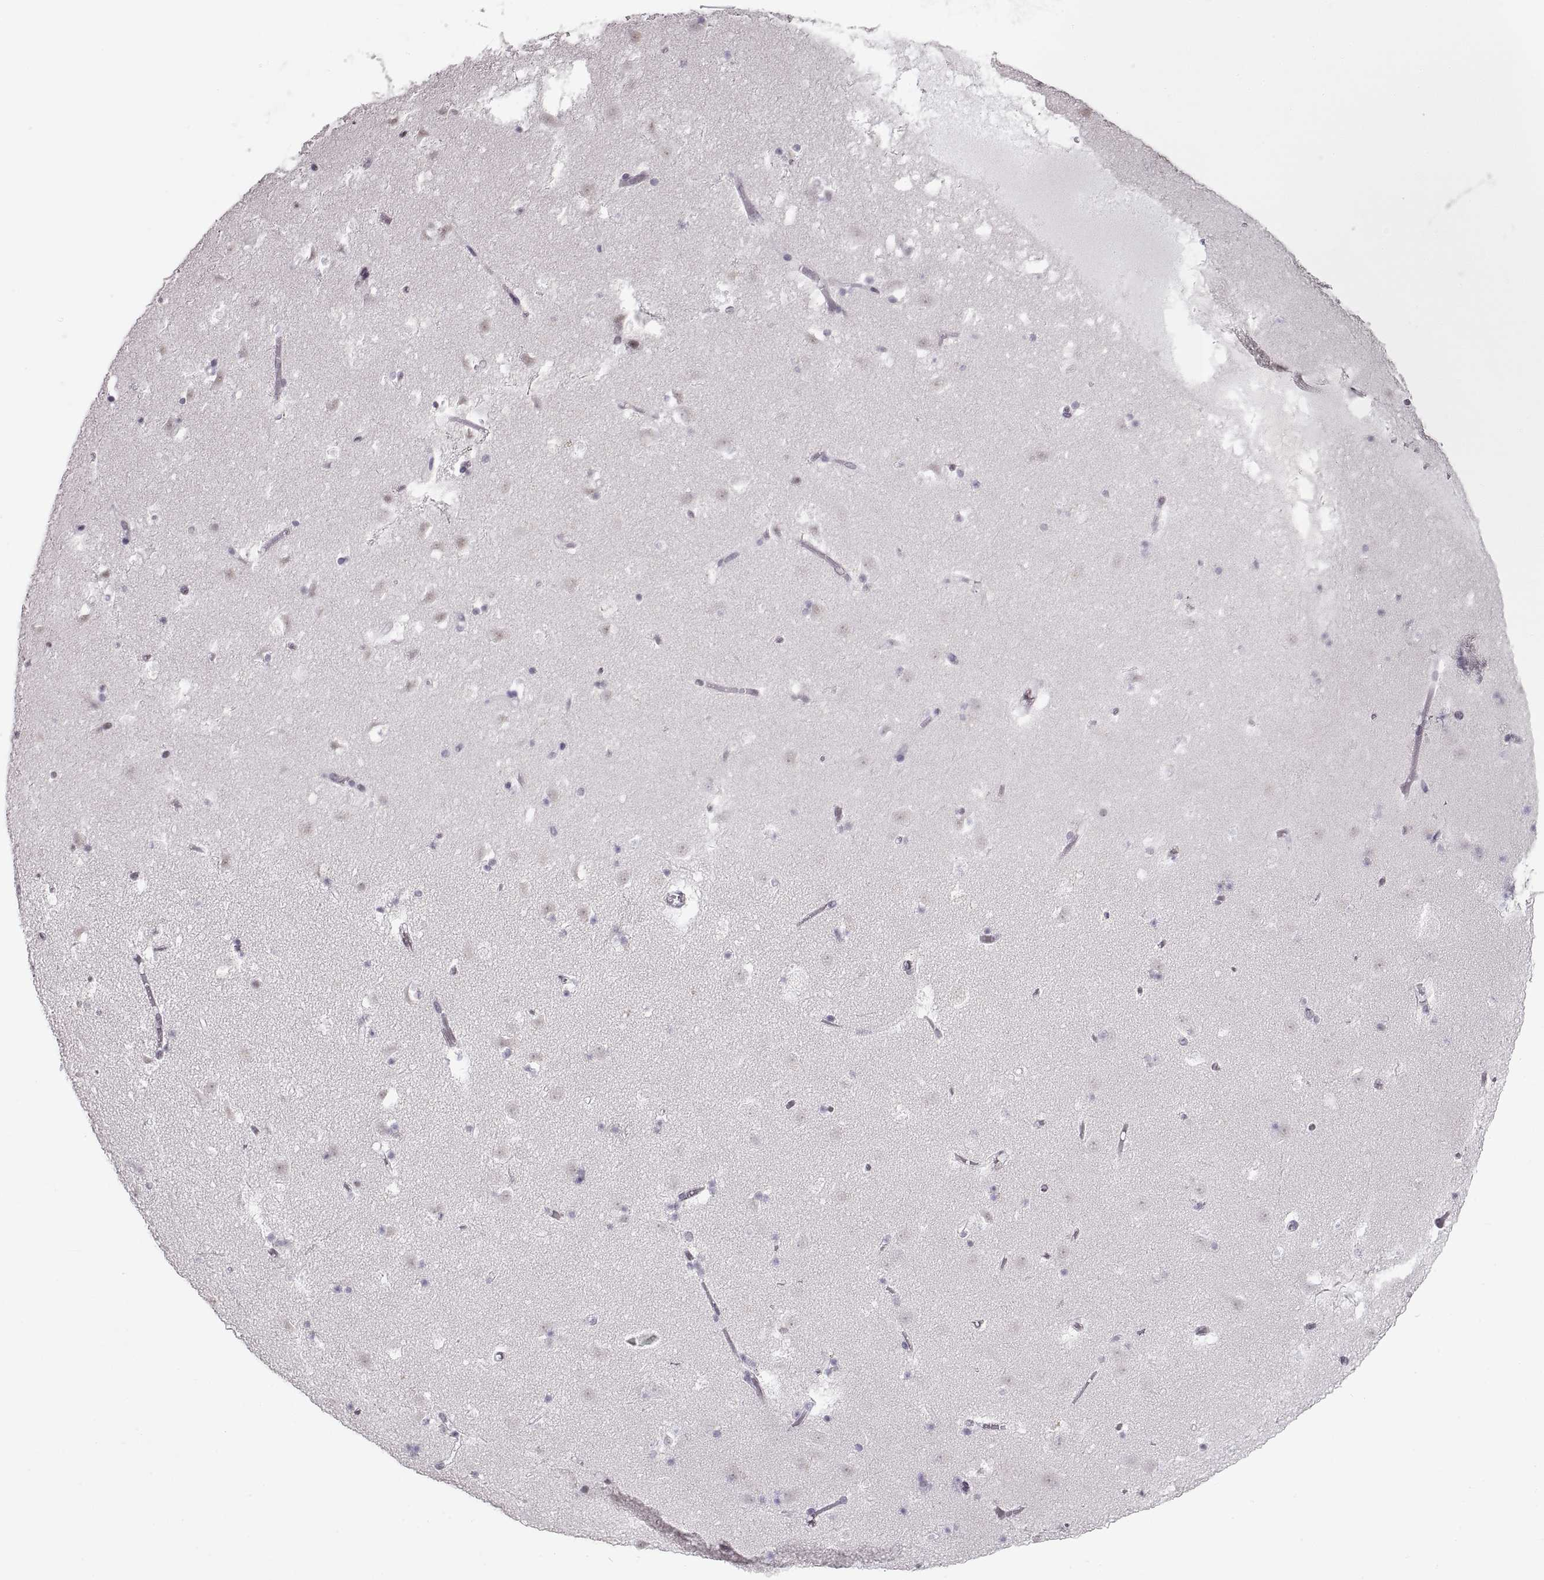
{"staining": {"intensity": "negative", "quantity": "none", "location": "none"}, "tissue": "caudate", "cell_type": "Glial cells", "image_type": "normal", "snomed": [{"axis": "morphology", "description": "Normal tissue, NOS"}, {"axis": "topography", "description": "Lateral ventricle wall"}], "caption": "DAB (3,3'-diaminobenzidine) immunohistochemical staining of benign human caudate displays no significant positivity in glial cells.", "gene": "NANOS3", "patient": {"sex": "female", "age": 42}}